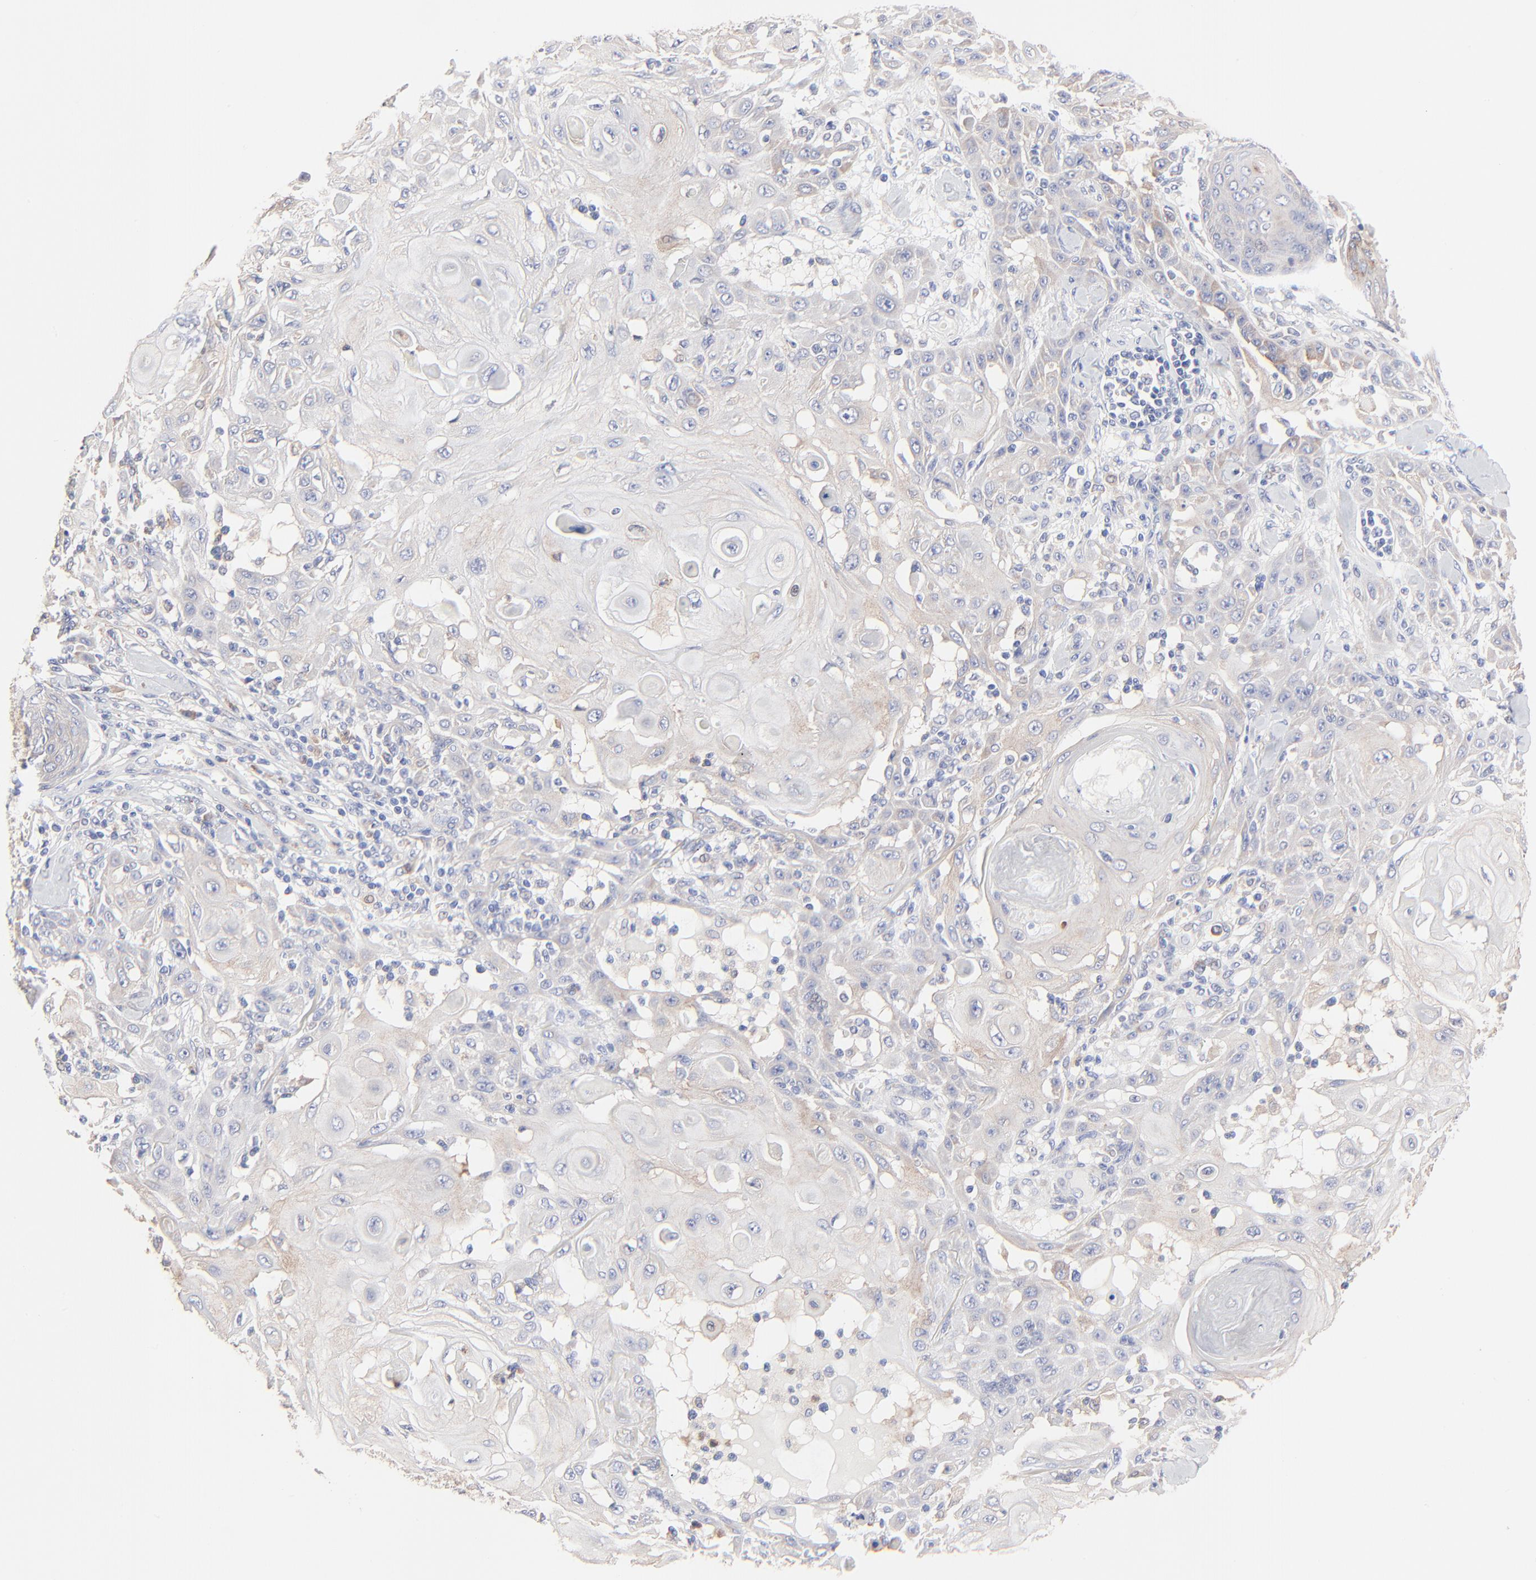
{"staining": {"intensity": "weak", "quantity": "<25%", "location": "cytoplasmic/membranous"}, "tissue": "skin cancer", "cell_type": "Tumor cells", "image_type": "cancer", "snomed": [{"axis": "morphology", "description": "Squamous cell carcinoma, NOS"}, {"axis": "topography", "description": "Skin"}], "caption": "A photomicrograph of human skin cancer is negative for staining in tumor cells.", "gene": "PPFIBP2", "patient": {"sex": "male", "age": 24}}